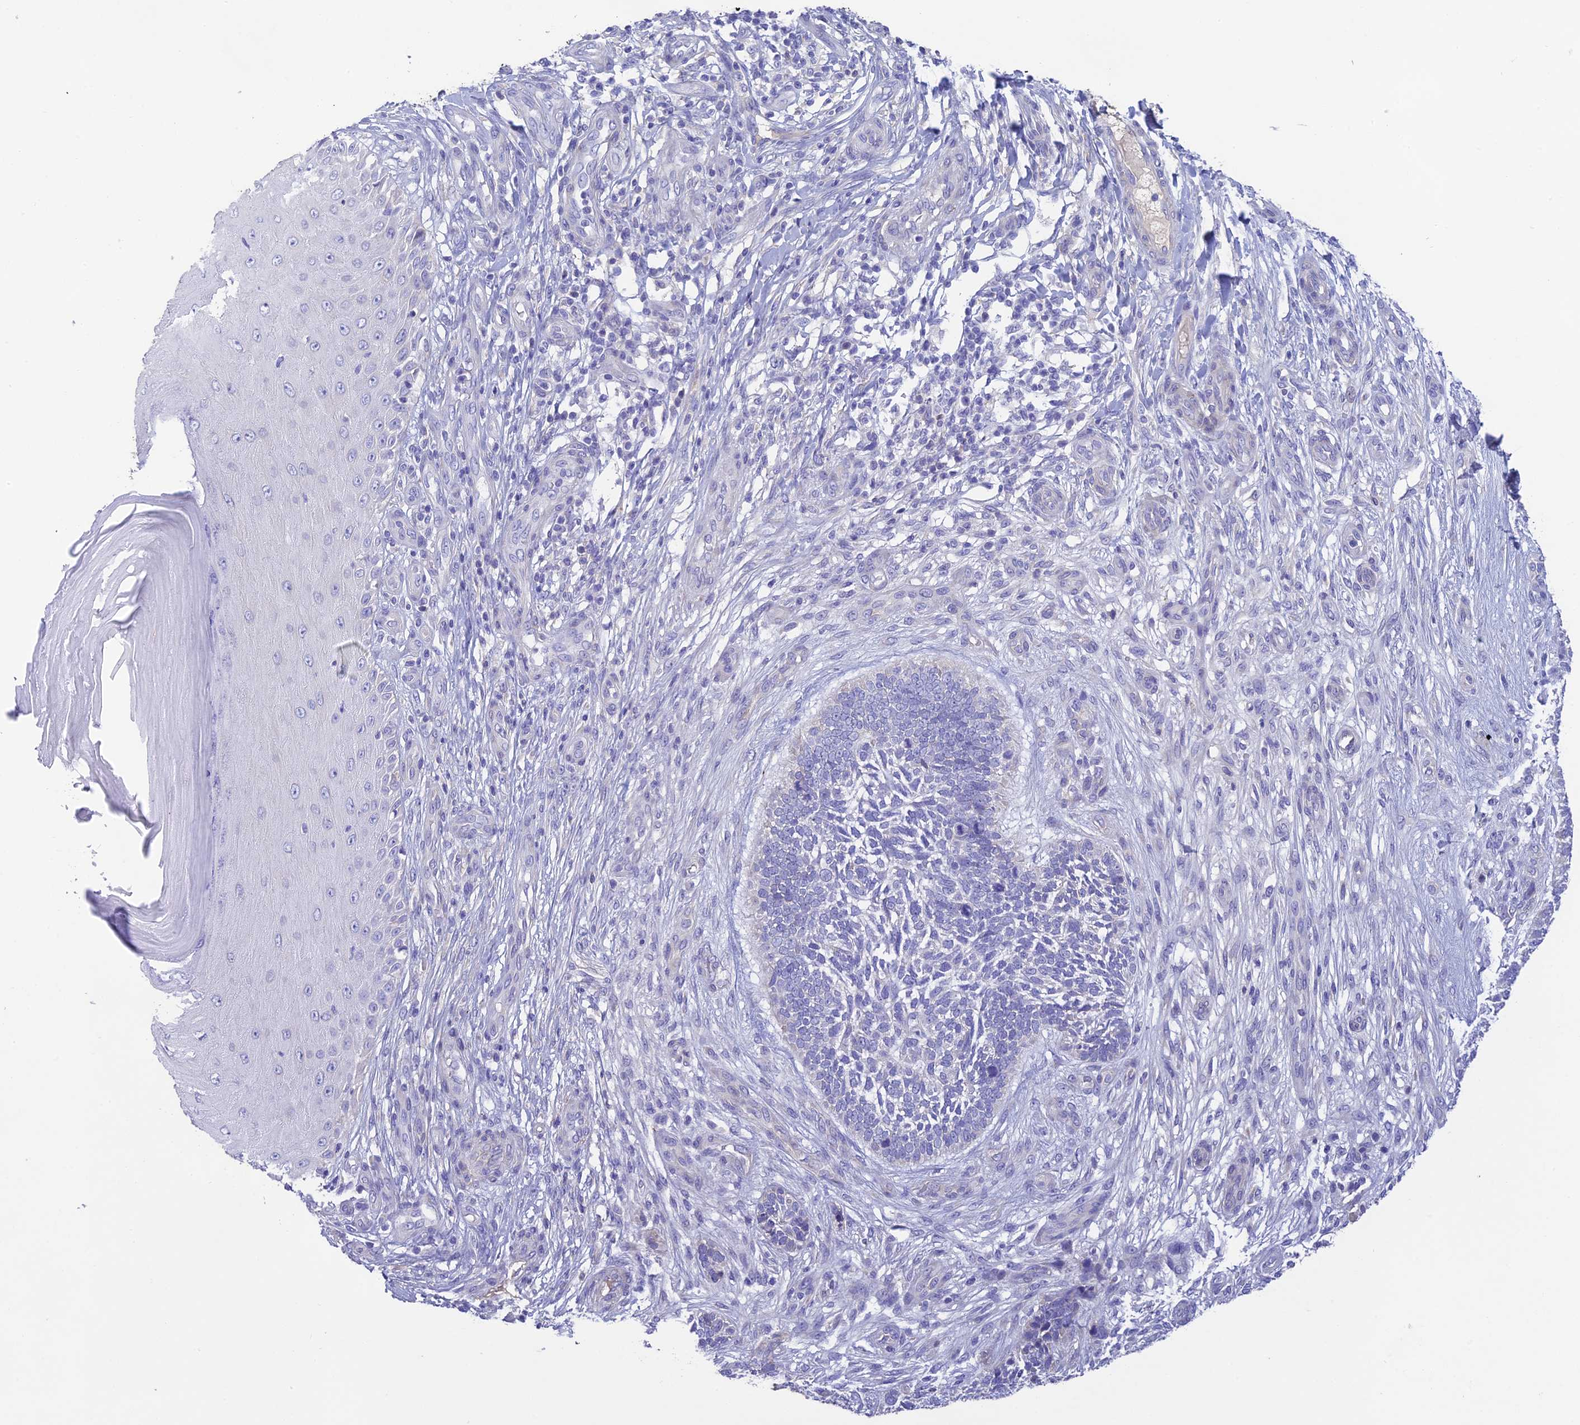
{"staining": {"intensity": "negative", "quantity": "none", "location": "none"}, "tissue": "skin cancer", "cell_type": "Tumor cells", "image_type": "cancer", "snomed": [{"axis": "morphology", "description": "Basal cell carcinoma"}, {"axis": "topography", "description": "Skin"}], "caption": "High power microscopy image of an immunohistochemistry photomicrograph of skin basal cell carcinoma, revealing no significant staining in tumor cells.", "gene": "HSD17B2", "patient": {"sex": "male", "age": 88}}